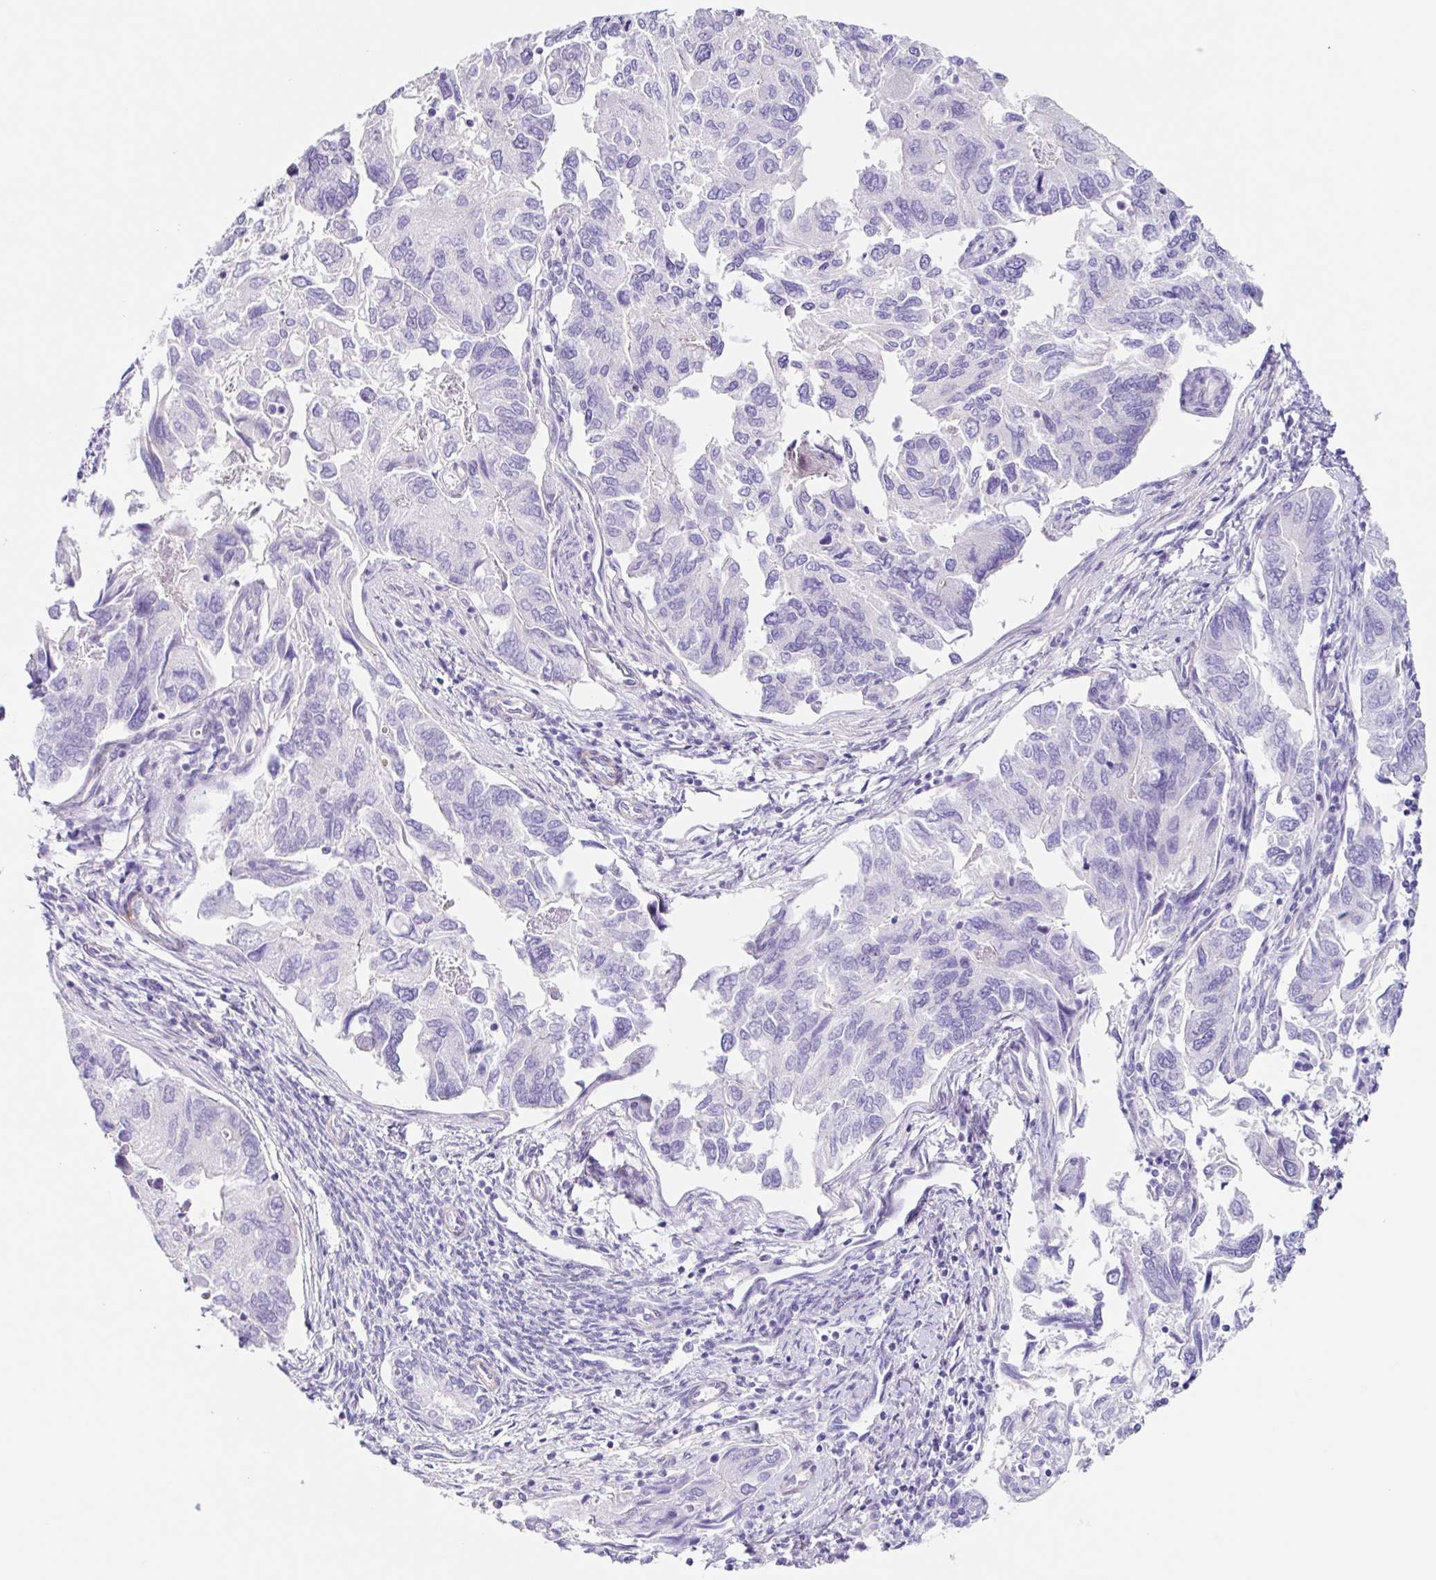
{"staining": {"intensity": "negative", "quantity": "none", "location": "none"}, "tissue": "endometrial cancer", "cell_type": "Tumor cells", "image_type": "cancer", "snomed": [{"axis": "morphology", "description": "Carcinoma, NOS"}, {"axis": "topography", "description": "Uterus"}], "caption": "Tumor cells are negative for brown protein staining in endometrial cancer (carcinoma).", "gene": "DCAF17", "patient": {"sex": "female", "age": 76}}